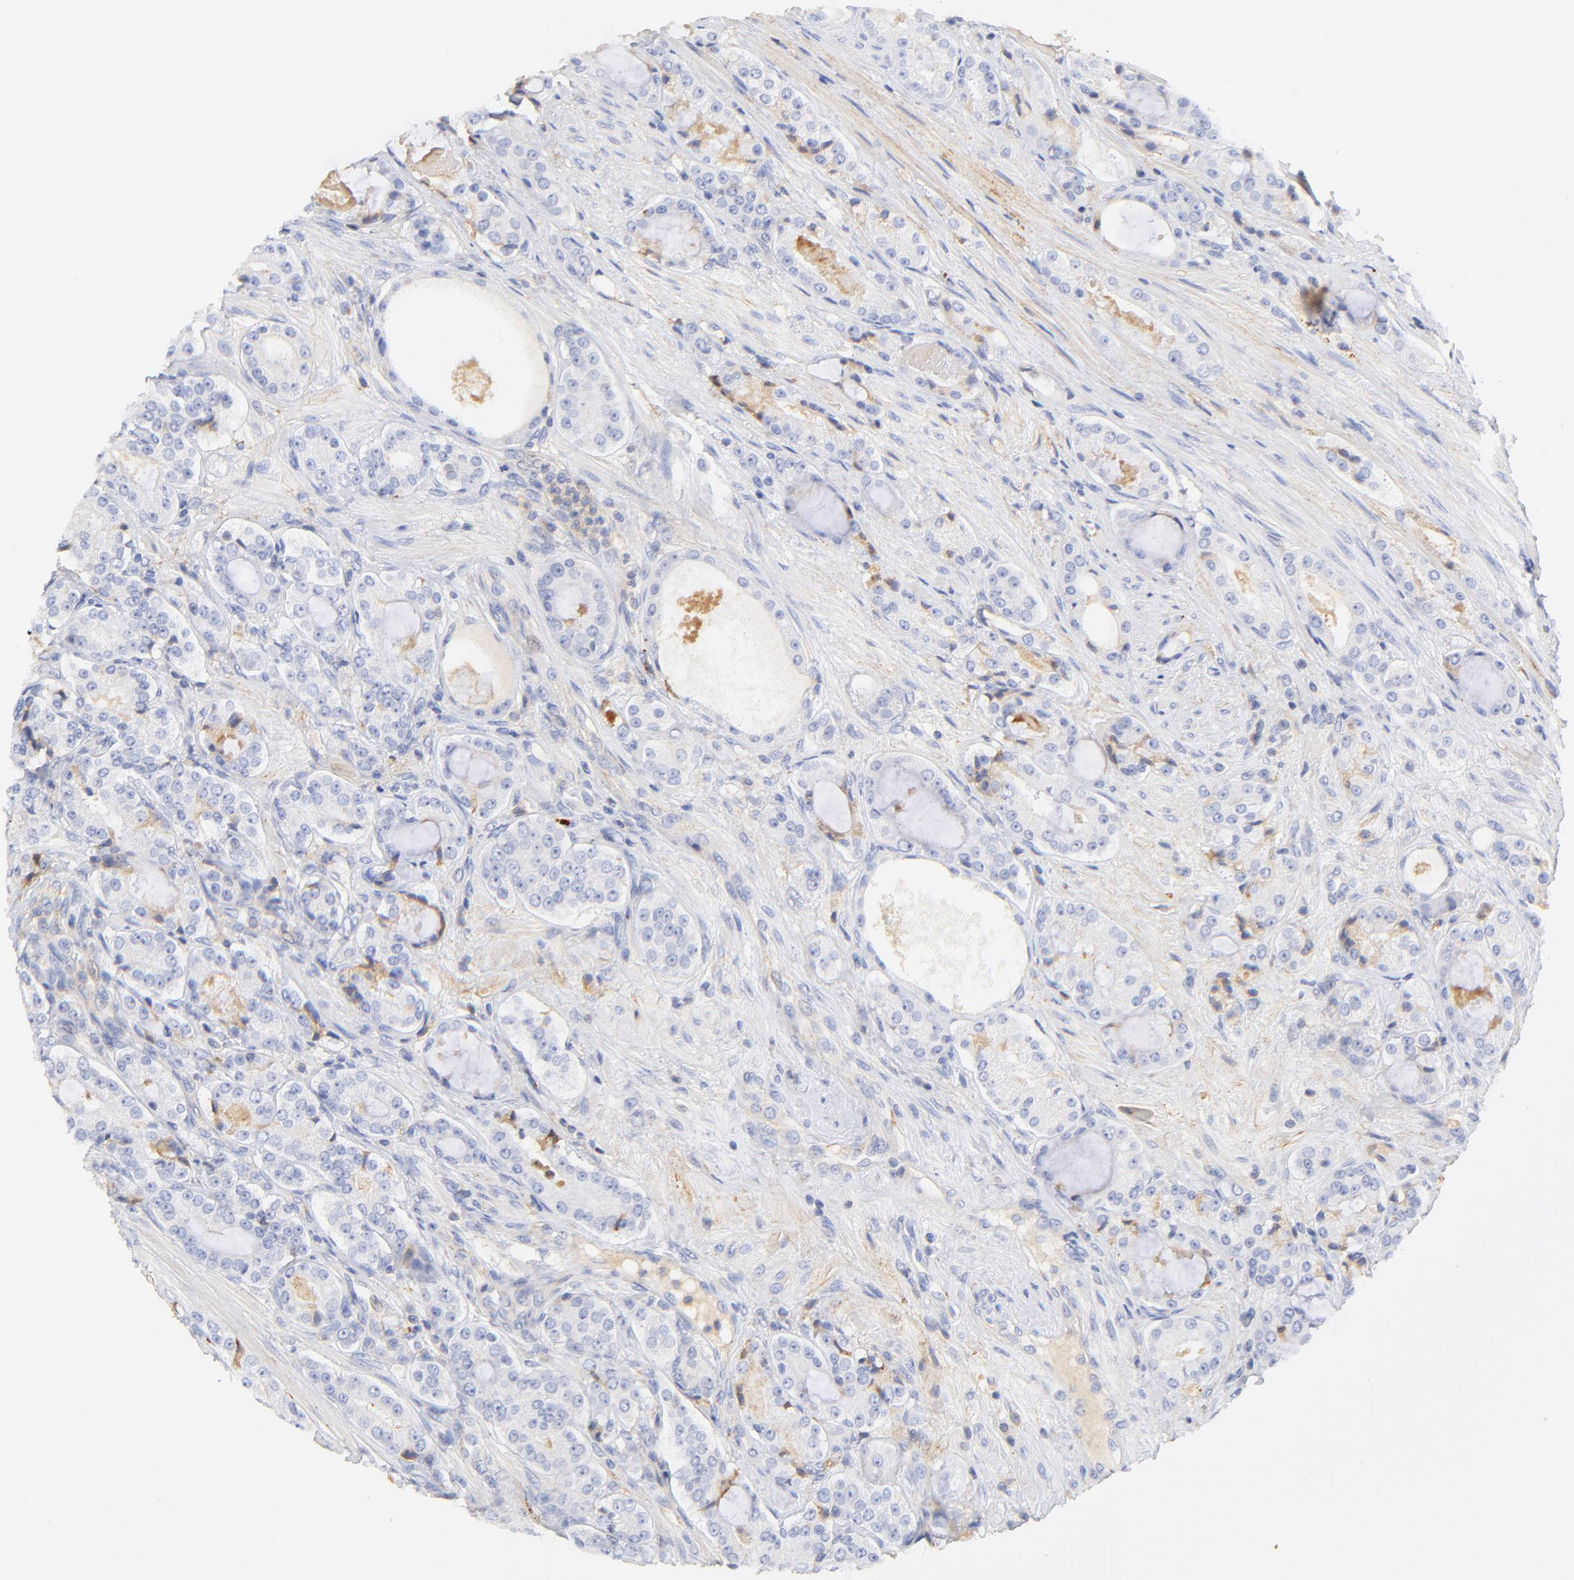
{"staining": {"intensity": "weak", "quantity": "<25%", "location": "cytoplasmic/membranous"}, "tissue": "prostate cancer", "cell_type": "Tumor cells", "image_type": "cancer", "snomed": [{"axis": "morphology", "description": "Adenocarcinoma, High grade"}, {"axis": "topography", "description": "Prostate"}], "caption": "A high-resolution micrograph shows immunohistochemistry (IHC) staining of prostate high-grade adenocarcinoma, which reveals no significant staining in tumor cells.", "gene": "MDGA2", "patient": {"sex": "male", "age": 72}}